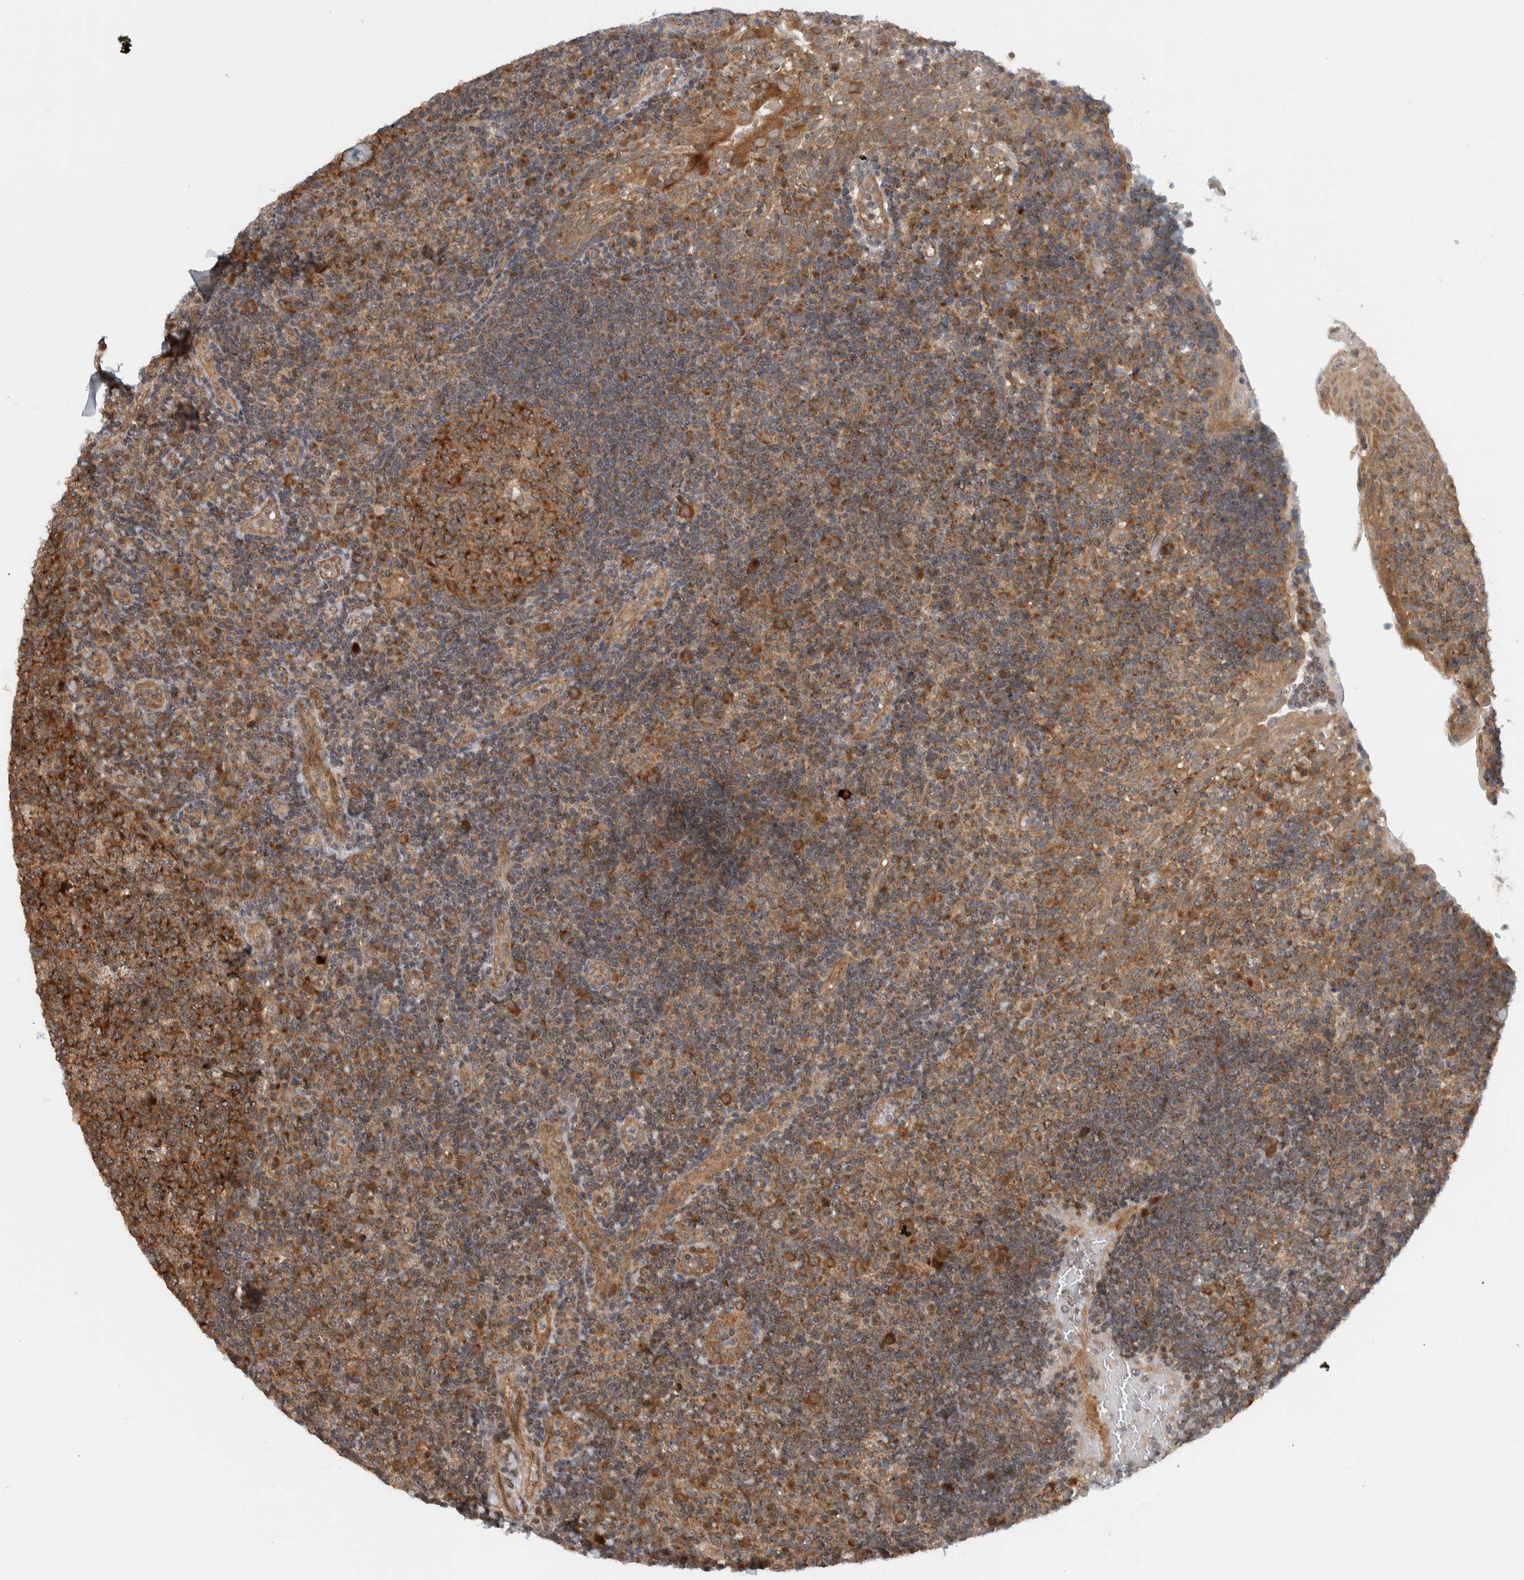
{"staining": {"intensity": "moderate", "quantity": ">75%", "location": "cytoplasmic/membranous"}, "tissue": "tonsil", "cell_type": "Germinal center cells", "image_type": "normal", "snomed": [{"axis": "morphology", "description": "Normal tissue, NOS"}, {"axis": "topography", "description": "Tonsil"}], "caption": "A high-resolution photomicrograph shows immunohistochemistry staining of unremarkable tonsil, which displays moderate cytoplasmic/membranous positivity in approximately >75% of germinal center cells. The staining was performed using DAB, with brown indicating positive protein expression. Nuclei are stained blue with hematoxylin.", "gene": "KLHL6", "patient": {"sex": "female", "age": 40}}